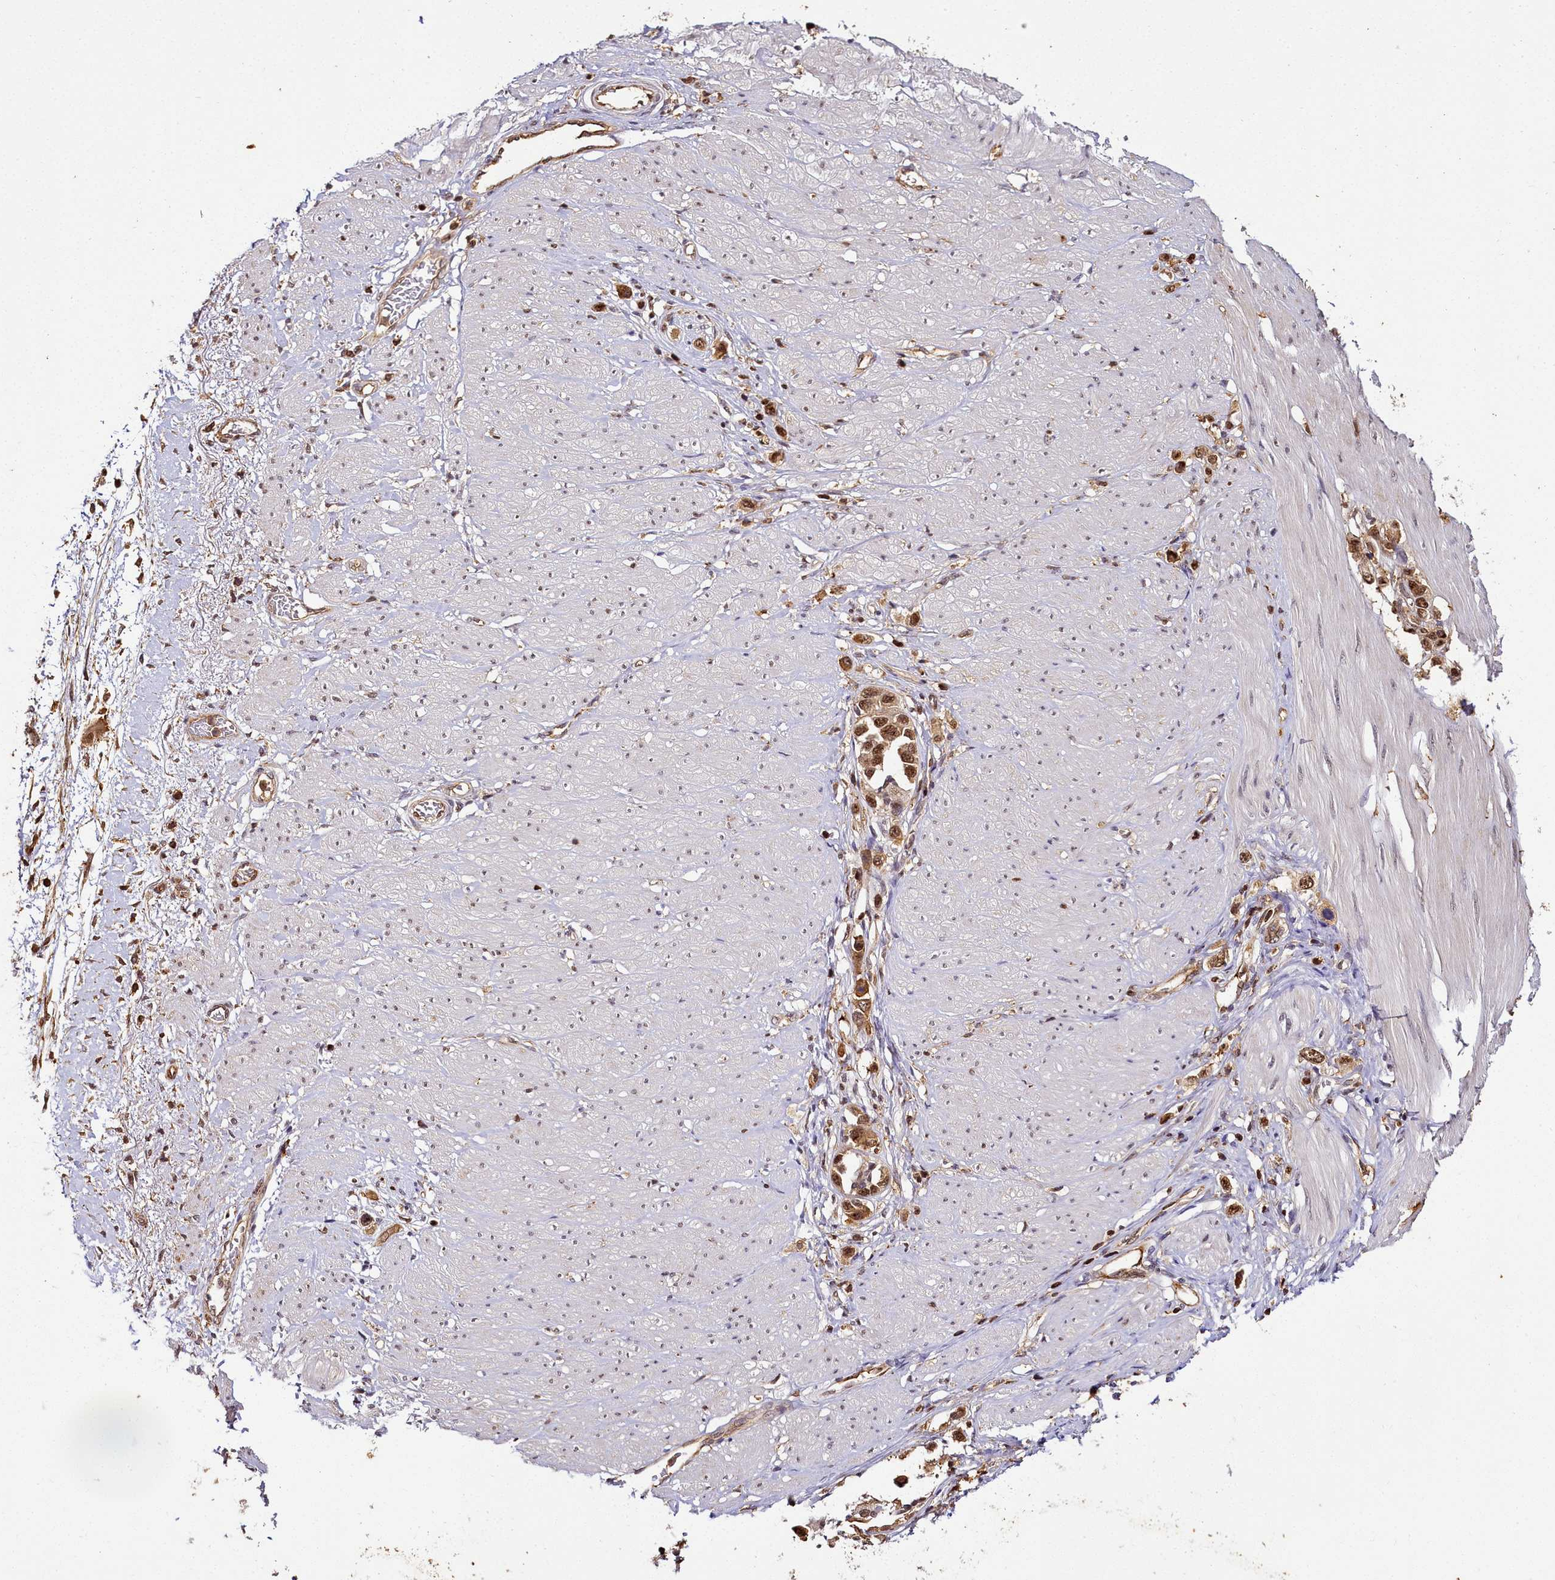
{"staining": {"intensity": "moderate", "quantity": ">75%", "location": "cytoplasmic/membranous,nuclear"}, "tissue": "stomach cancer", "cell_type": "Tumor cells", "image_type": "cancer", "snomed": [{"axis": "morphology", "description": "Adenocarcinoma, NOS"}, {"axis": "topography", "description": "Stomach"}], "caption": "Immunohistochemistry (IHC) staining of adenocarcinoma (stomach), which demonstrates medium levels of moderate cytoplasmic/membranous and nuclear expression in approximately >75% of tumor cells indicating moderate cytoplasmic/membranous and nuclear protein positivity. The staining was performed using DAB (brown) for protein detection and nuclei were counterstained in hematoxylin (blue).", "gene": "PPP4C", "patient": {"sex": "female", "age": 65}}